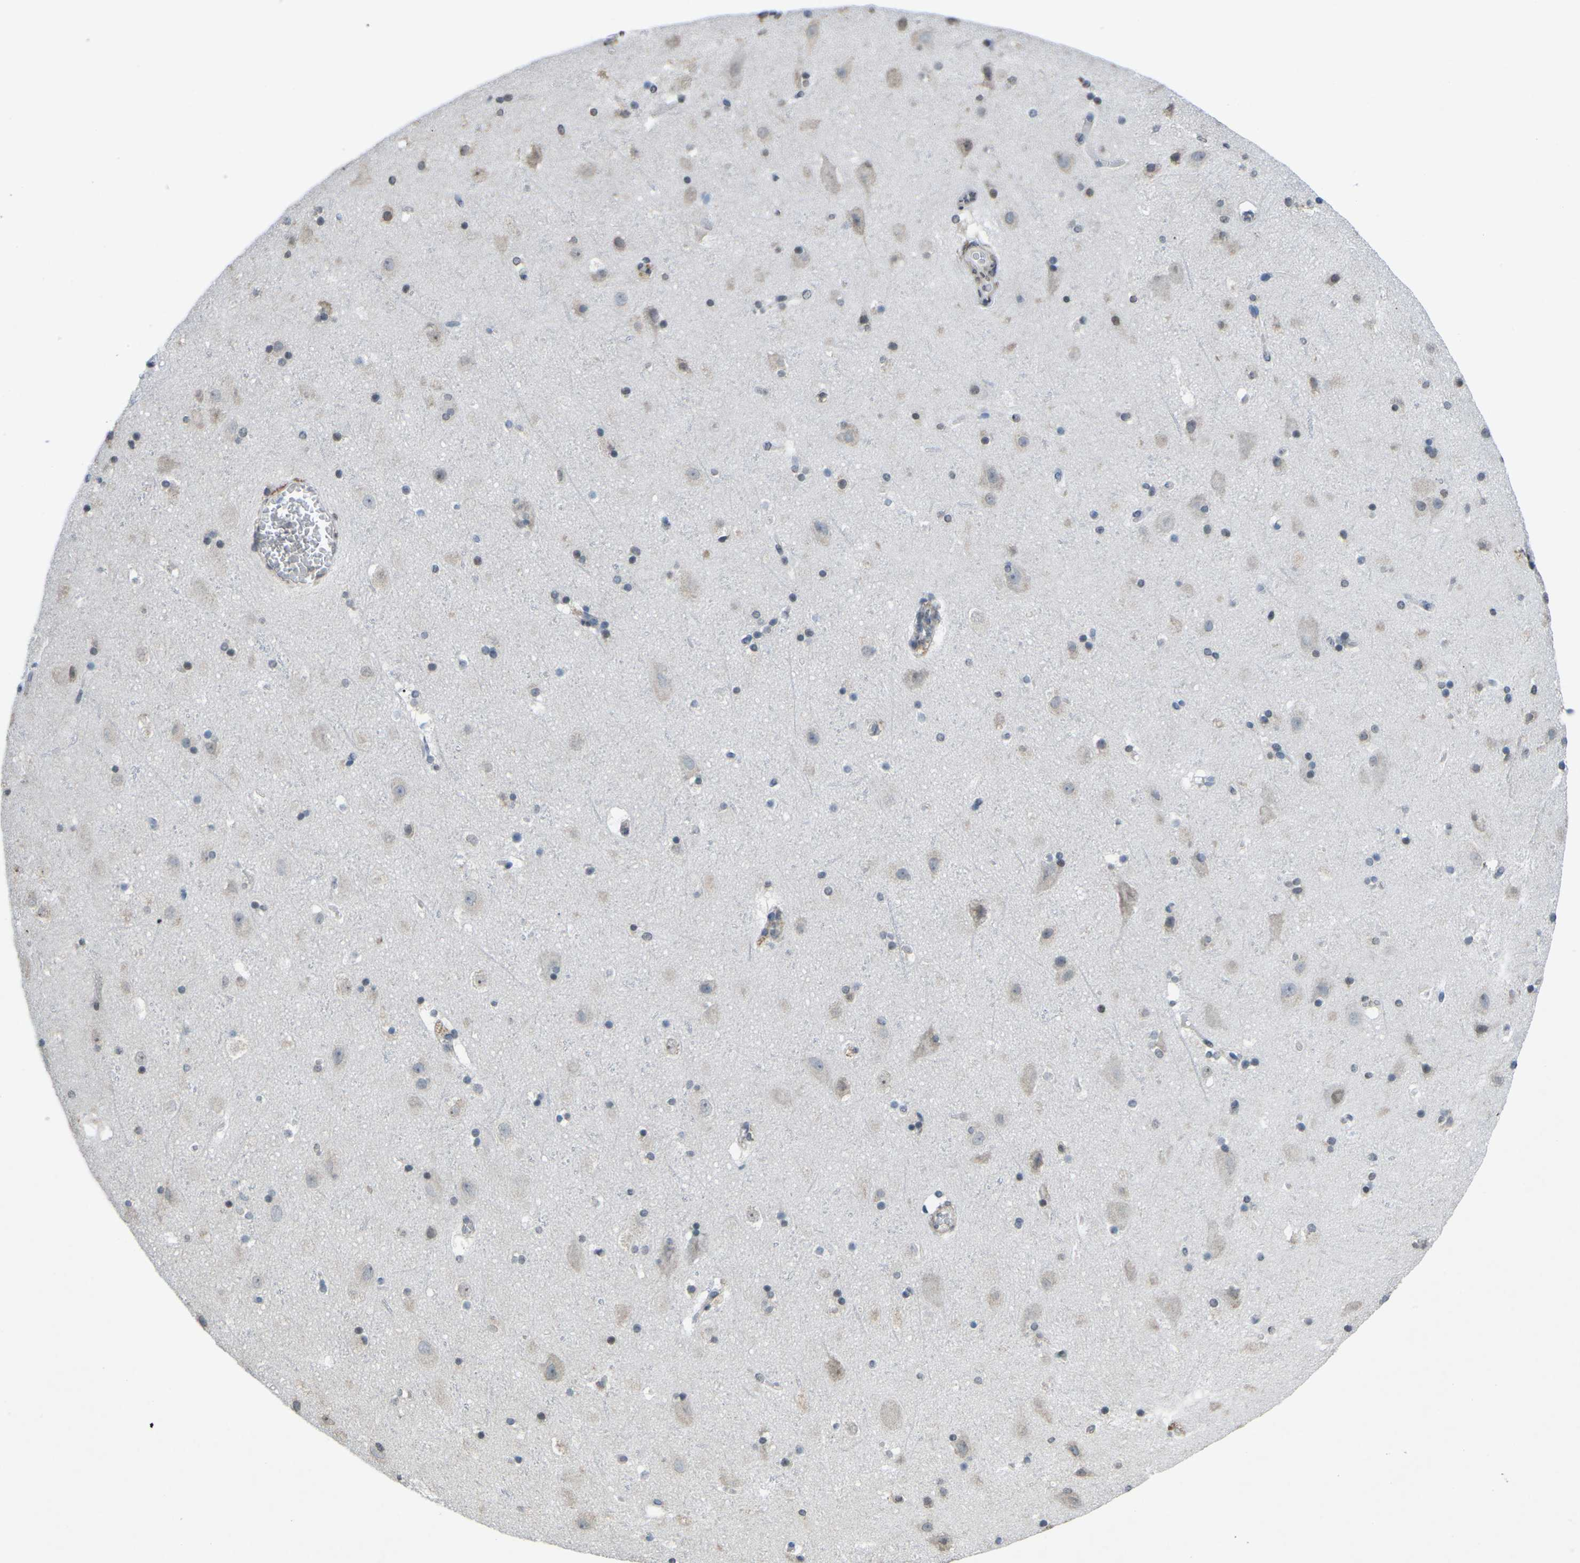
{"staining": {"intensity": "negative", "quantity": "none", "location": "none"}, "tissue": "cerebral cortex", "cell_type": "Endothelial cells", "image_type": "normal", "snomed": [{"axis": "morphology", "description": "Normal tissue, NOS"}, {"axis": "topography", "description": "Cerebral cortex"}], "caption": "A micrograph of cerebral cortex stained for a protein displays no brown staining in endothelial cells. (DAB (3,3'-diaminobenzidine) immunohistochemistry (IHC), high magnification).", "gene": "TFR2", "patient": {"sex": "male", "age": 45}}